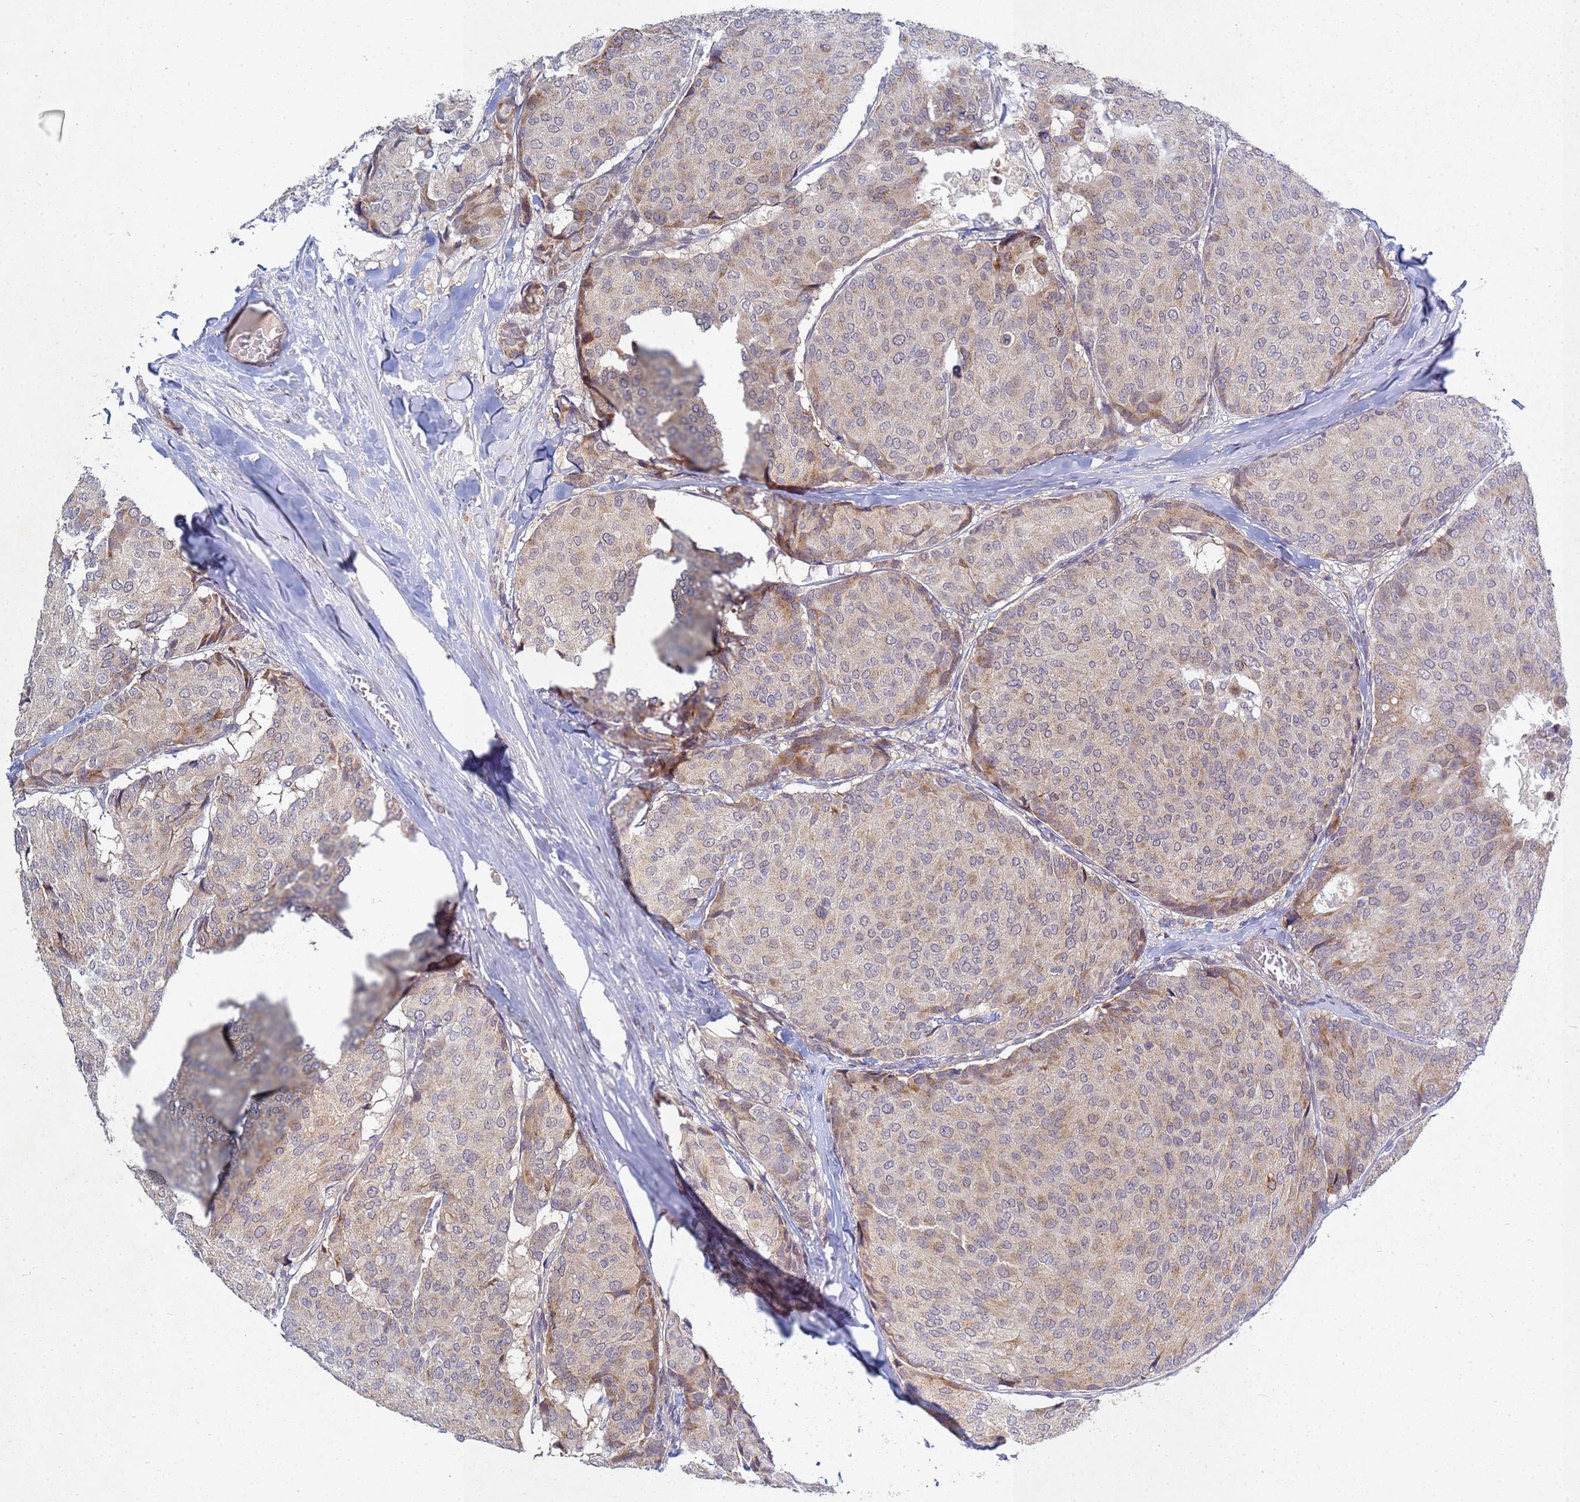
{"staining": {"intensity": "moderate", "quantity": "25%-75%", "location": "cytoplasmic/membranous"}, "tissue": "breast cancer", "cell_type": "Tumor cells", "image_type": "cancer", "snomed": [{"axis": "morphology", "description": "Duct carcinoma"}, {"axis": "topography", "description": "Breast"}], "caption": "Protein staining of intraductal carcinoma (breast) tissue exhibits moderate cytoplasmic/membranous expression in about 25%-75% of tumor cells.", "gene": "TNPO2", "patient": {"sex": "female", "age": 75}}